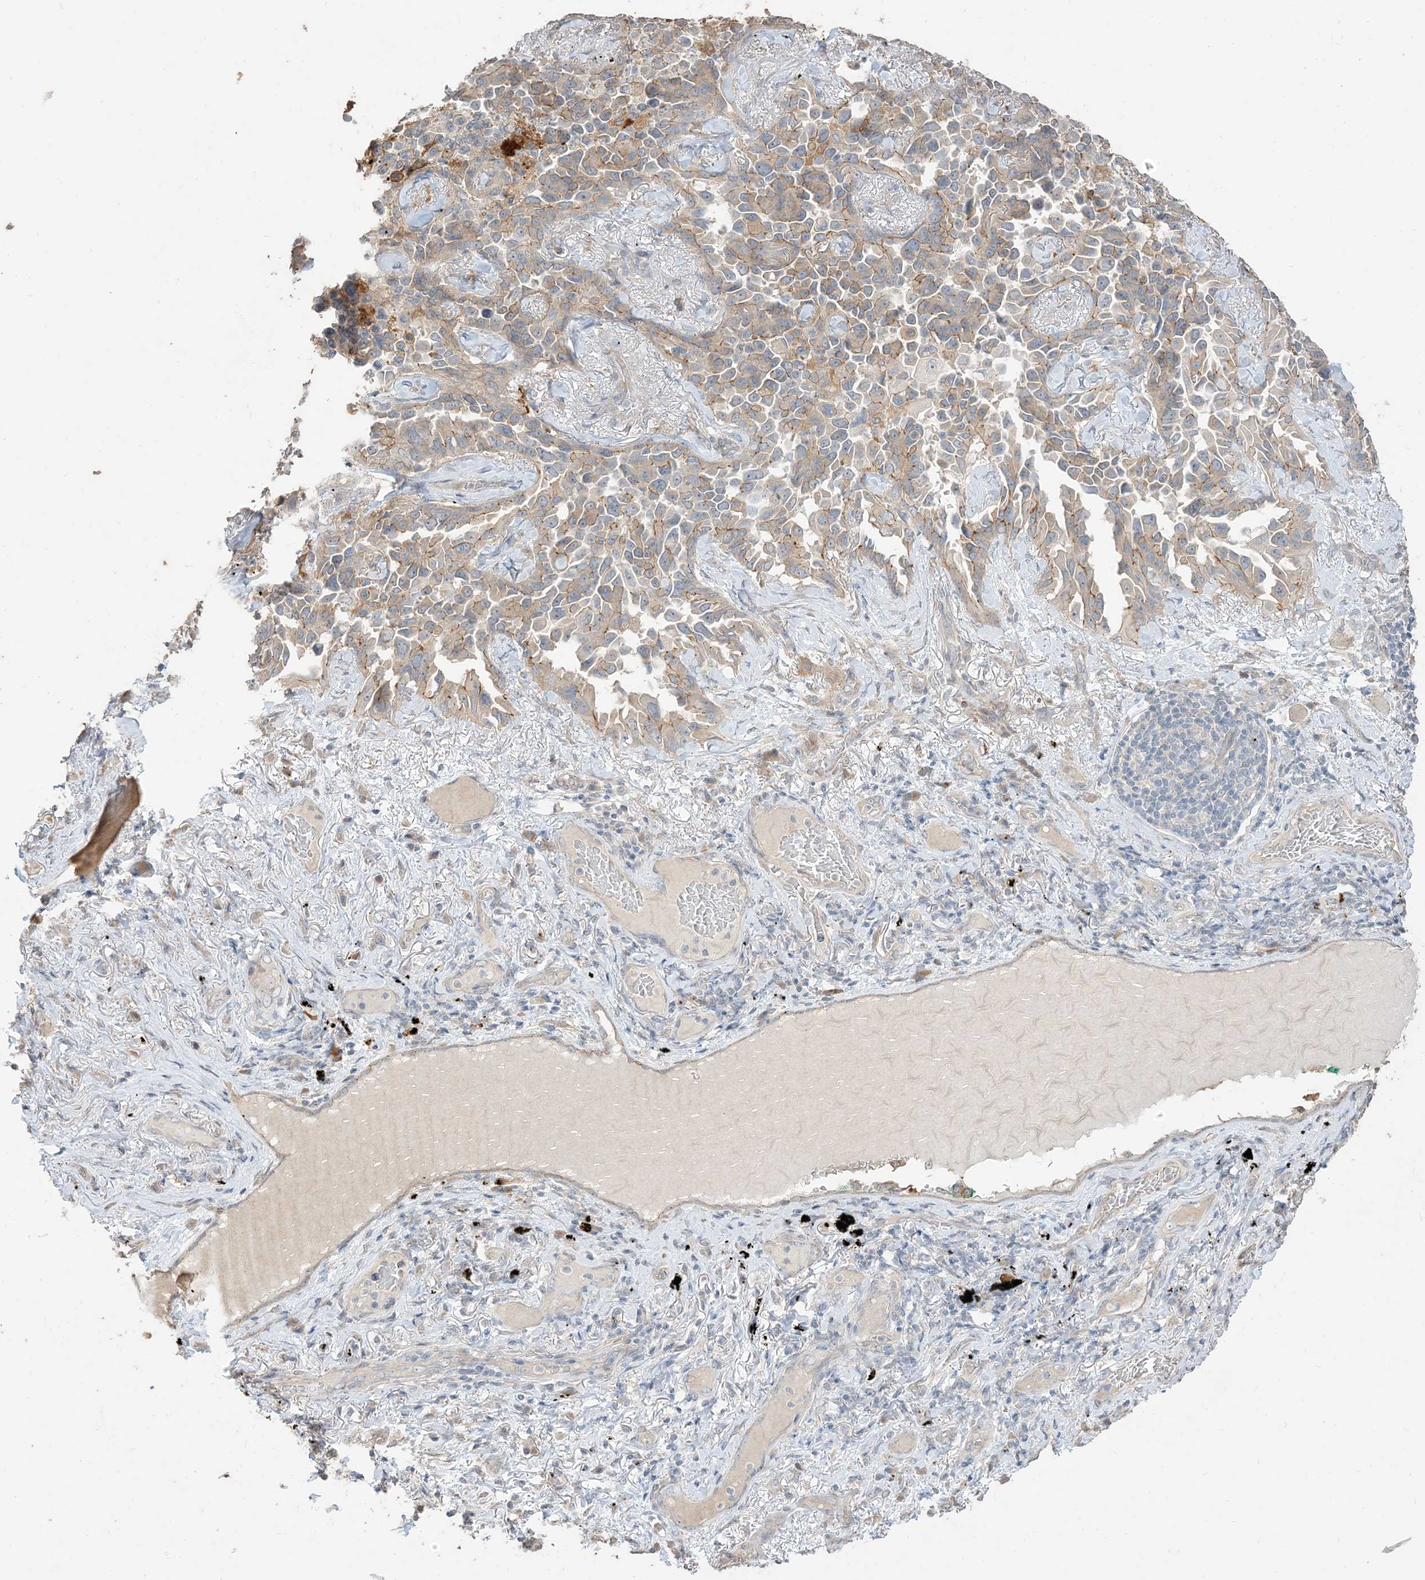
{"staining": {"intensity": "moderate", "quantity": "25%-75%", "location": "cytoplasmic/membranous"}, "tissue": "lung cancer", "cell_type": "Tumor cells", "image_type": "cancer", "snomed": [{"axis": "morphology", "description": "Adenocarcinoma, NOS"}, {"axis": "topography", "description": "Lung"}], "caption": "This is a histology image of immunohistochemistry staining of lung cancer (adenocarcinoma), which shows moderate staining in the cytoplasmic/membranous of tumor cells.", "gene": "RNF175", "patient": {"sex": "female", "age": 67}}